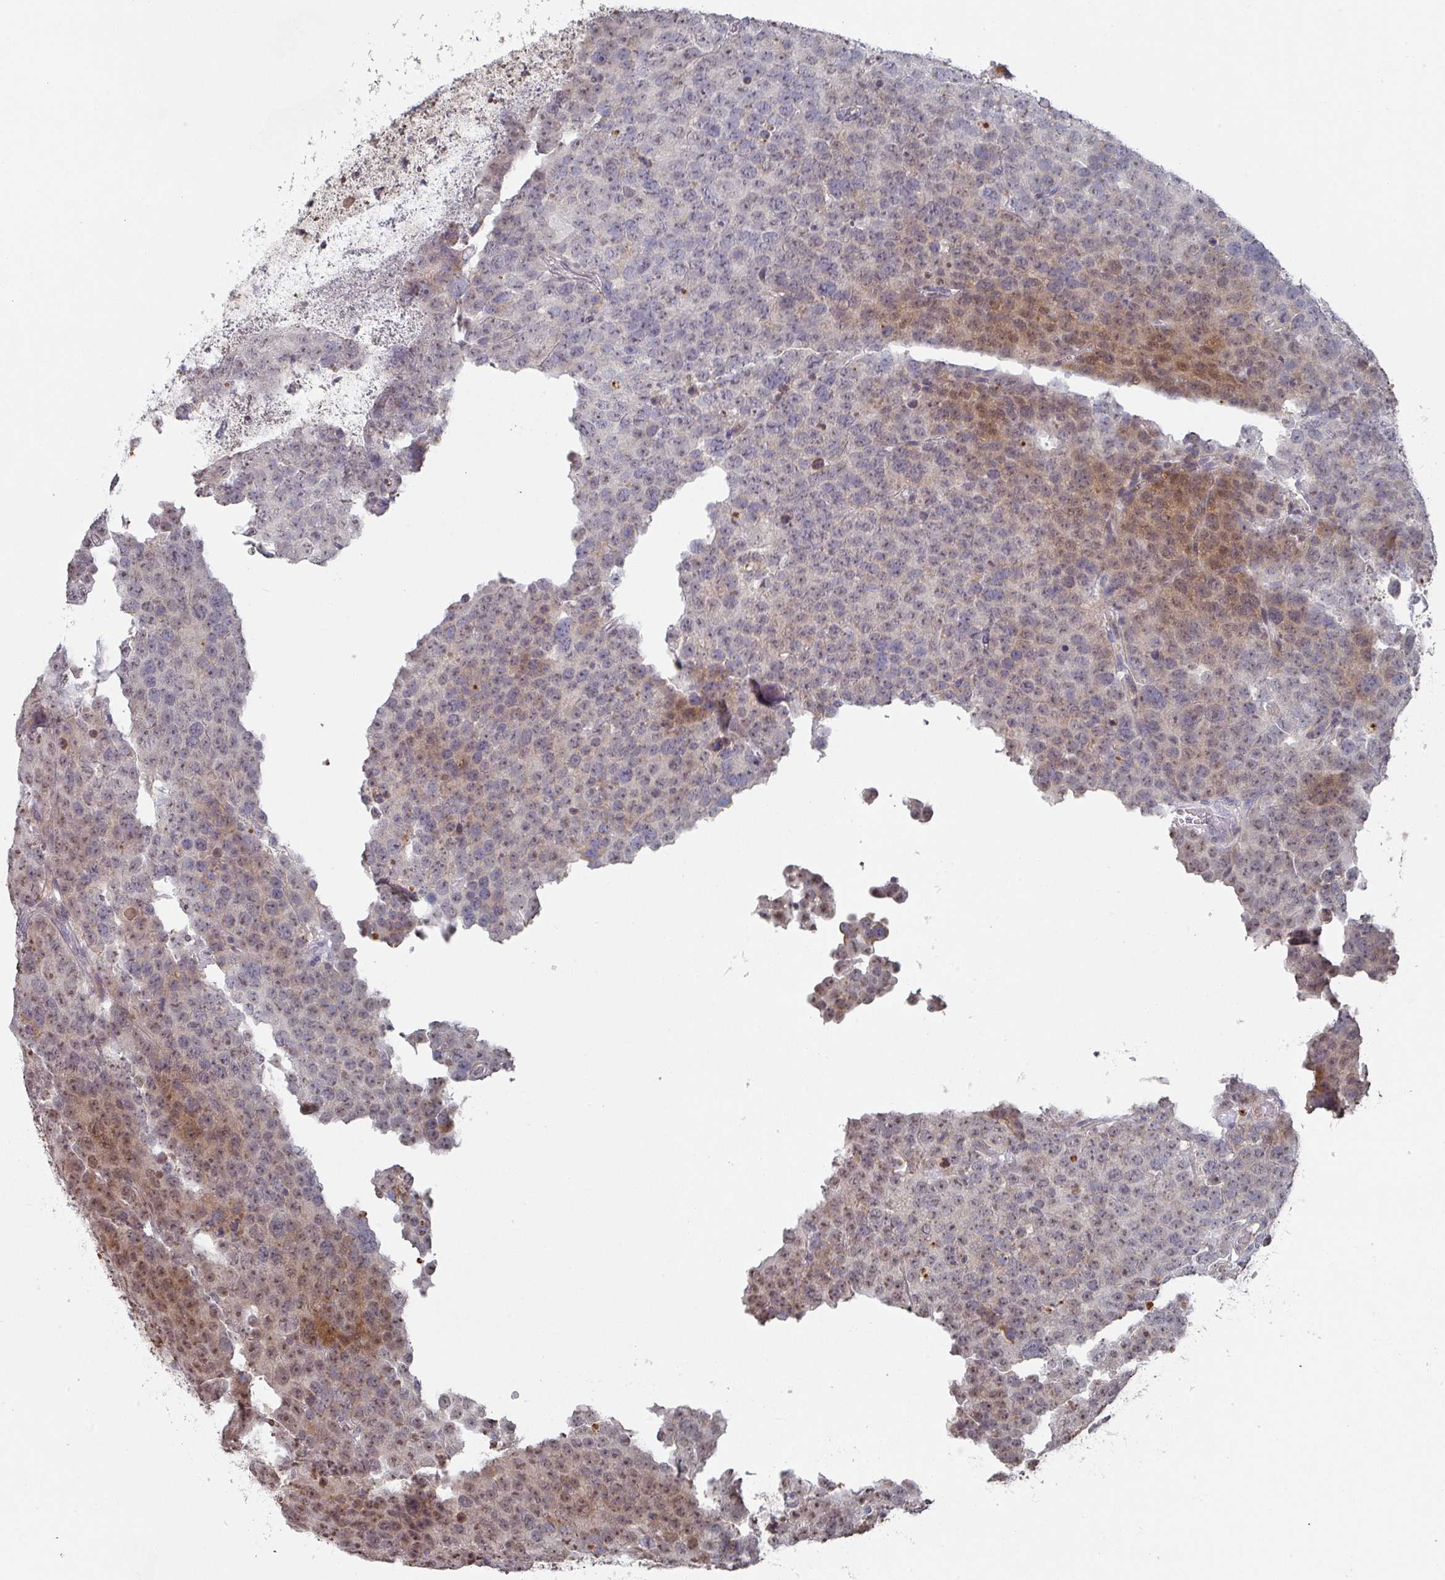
{"staining": {"intensity": "moderate", "quantity": "25%-75%", "location": "cytoplasmic/membranous,nuclear"}, "tissue": "testis cancer", "cell_type": "Tumor cells", "image_type": "cancer", "snomed": [{"axis": "morphology", "description": "Seminoma, NOS"}, {"axis": "topography", "description": "Testis"}], "caption": "Testis cancer (seminoma) stained with DAB IHC exhibits medium levels of moderate cytoplasmic/membranous and nuclear positivity in approximately 25%-75% of tumor cells.", "gene": "ZNF654", "patient": {"sex": "male", "age": 71}}